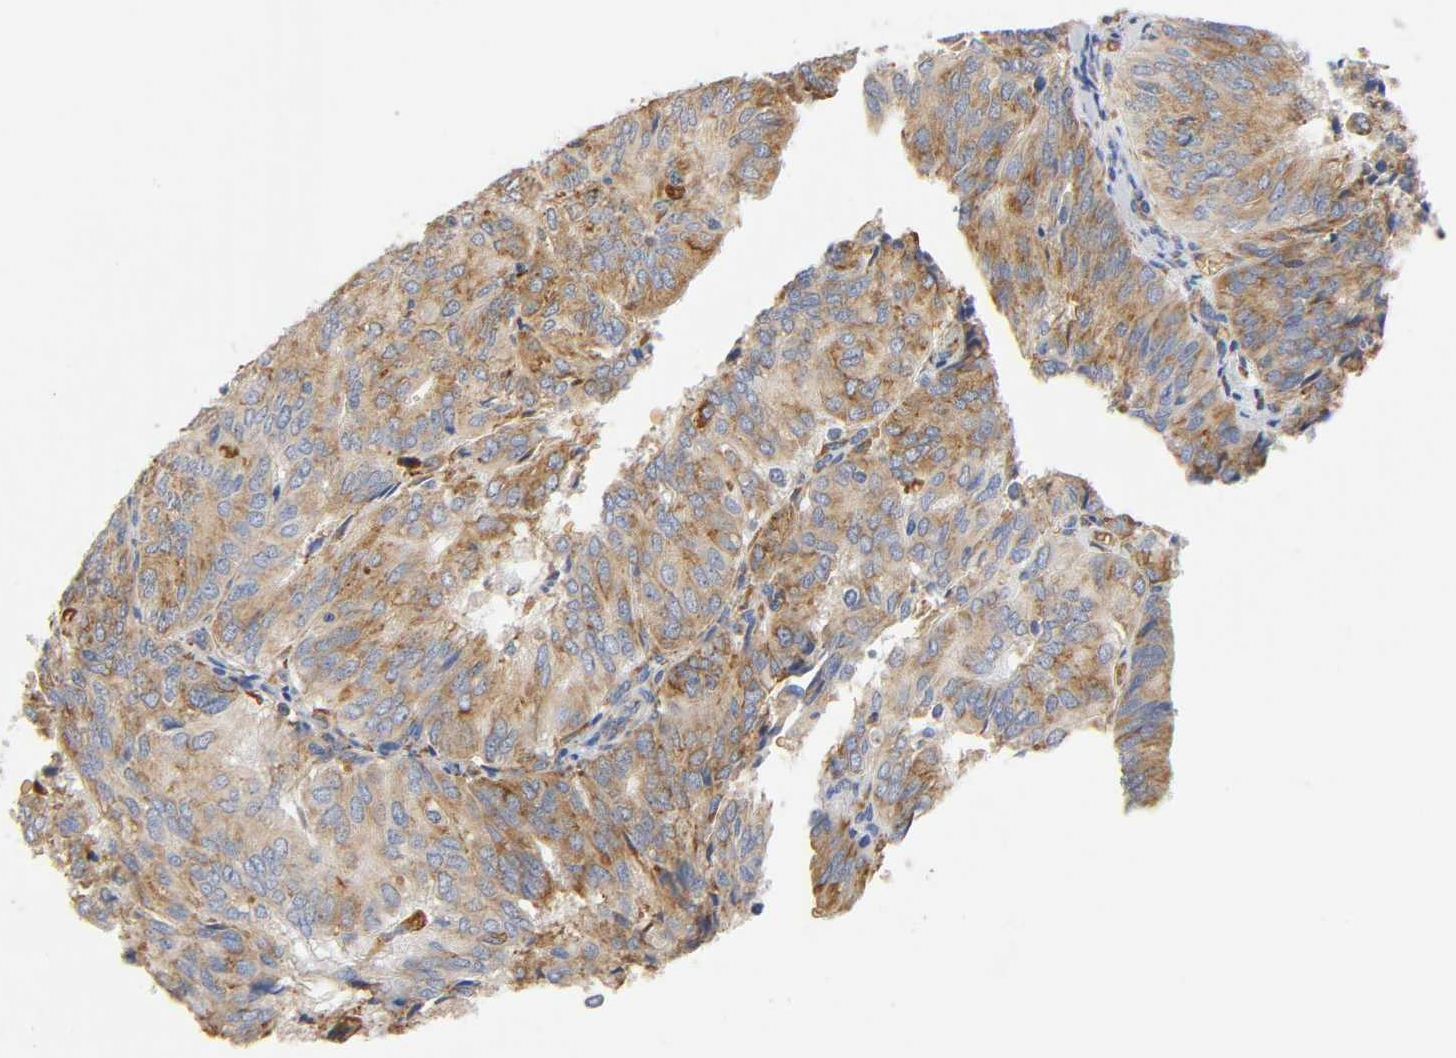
{"staining": {"intensity": "moderate", "quantity": ">75%", "location": "cytoplasmic/membranous"}, "tissue": "endometrial cancer", "cell_type": "Tumor cells", "image_type": "cancer", "snomed": [{"axis": "morphology", "description": "Adenocarcinoma, NOS"}, {"axis": "topography", "description": "Uterus"}], "caption": "Tumor cells display moderate cytoplasmic/membranous expression in approximately >75% of cells in adenocarcinoma (endometrial).", "gene": "UCKL1", "patient": {"sex": "female", "age": 60}}